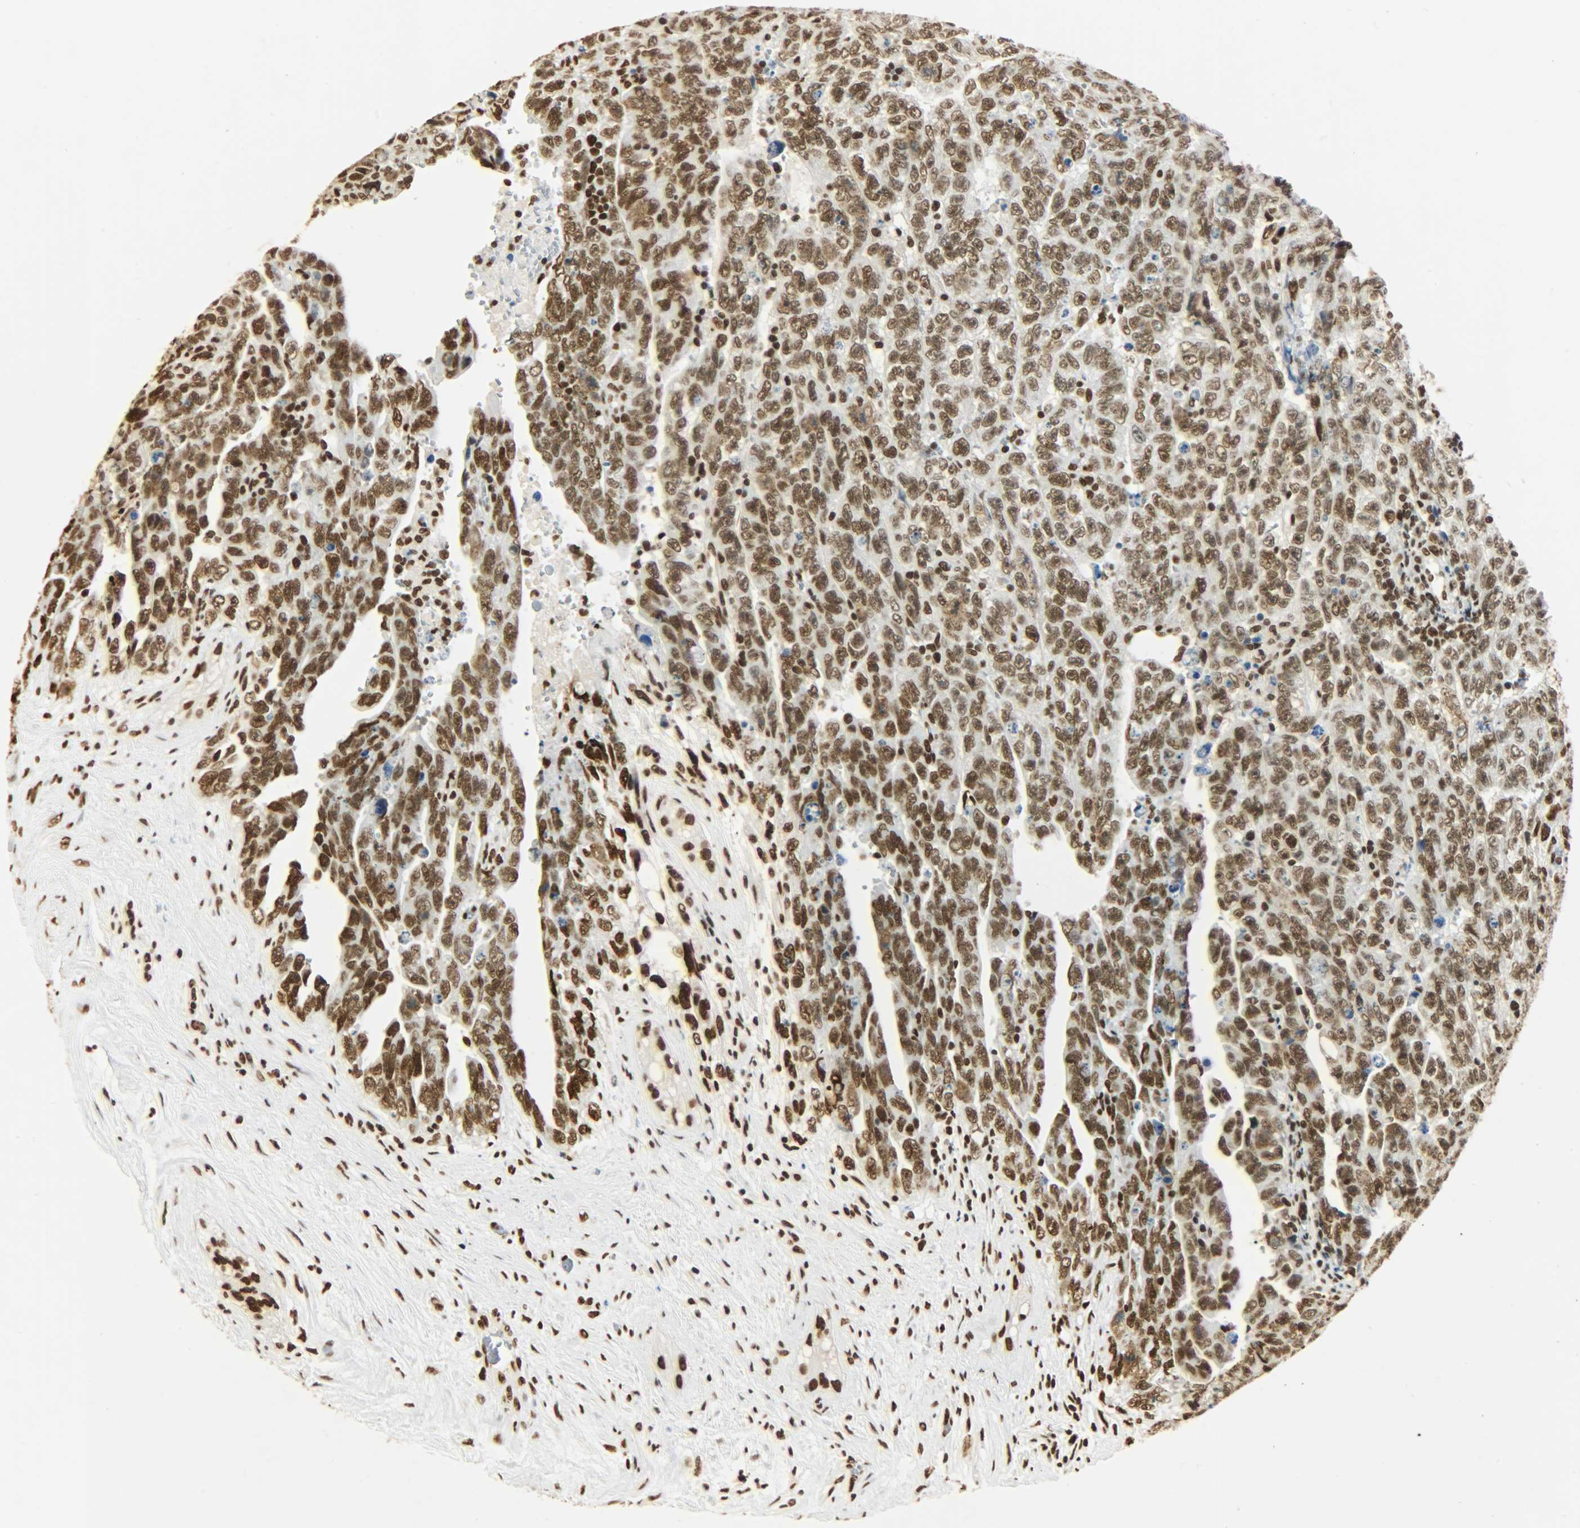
{"staining": {"intensity": "strong", "quantity": ">75%", "location": "nuclear"}, "tissue": "testis cancer", "cell_type": "Tumor cells", "image_type": "cancer", "snomed": [{"axis": "morphology", "description": "Carcinoma, Embryonal, NOS"}, {"axis": "topography", "description": "Testis"}], "caption": "Testis cancer (embryonal carcinoma) stained with a brown dye shows strong nuclear positive positivity in about >75% of tumor cells.", "gene": "KHDRBS1", "patient": {"sex": "male", "age": 28}}